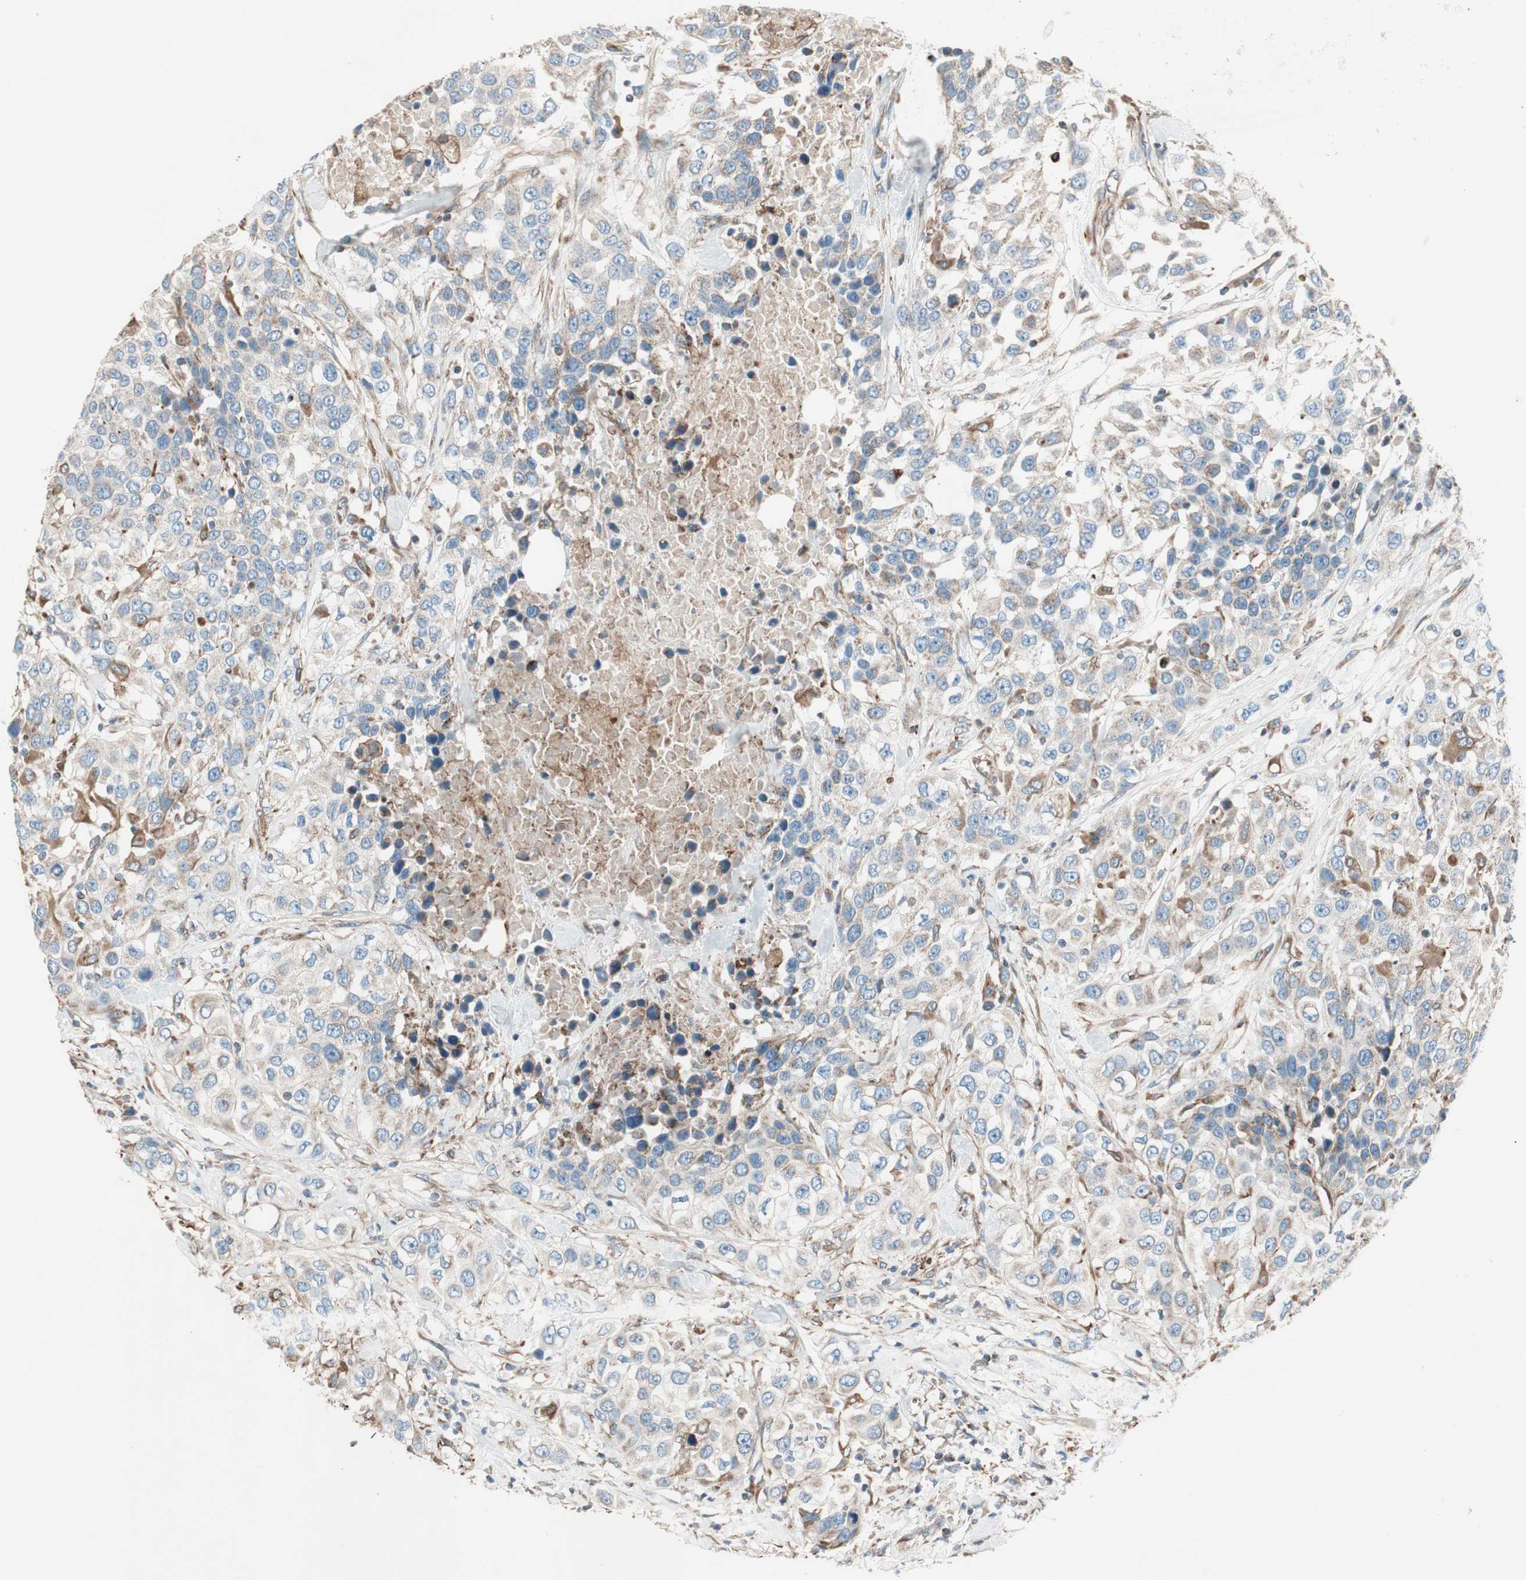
{"staining": {"intensity": "weak", "quantity": "25%-75%", "location": "cytoplasmic/membranous"}, "tissue": "urothelial cancer", "cell_type": "Tumor cells", "image_type": "cancer", "snomed": [{"axis": "morphology", "description": "Urothelial carcinoma, High grade"}, {"axis": "topography", "description": "Urinary bladder"}], "caption": "Immunohistochemical staining of human urothelial carcinoma (high-grade) displays low levels of weak cytoplasmic/membranous expression in approximately 25%-75% of tumor cells. (Stains: DAB (3,3'-diaminobenzidine) in brown, nuclei in blue, Microscopy: brightfield microscopy at high magnification).", "gene": "SRCIN1", "patient": {"sex": "female", "age": 80}}